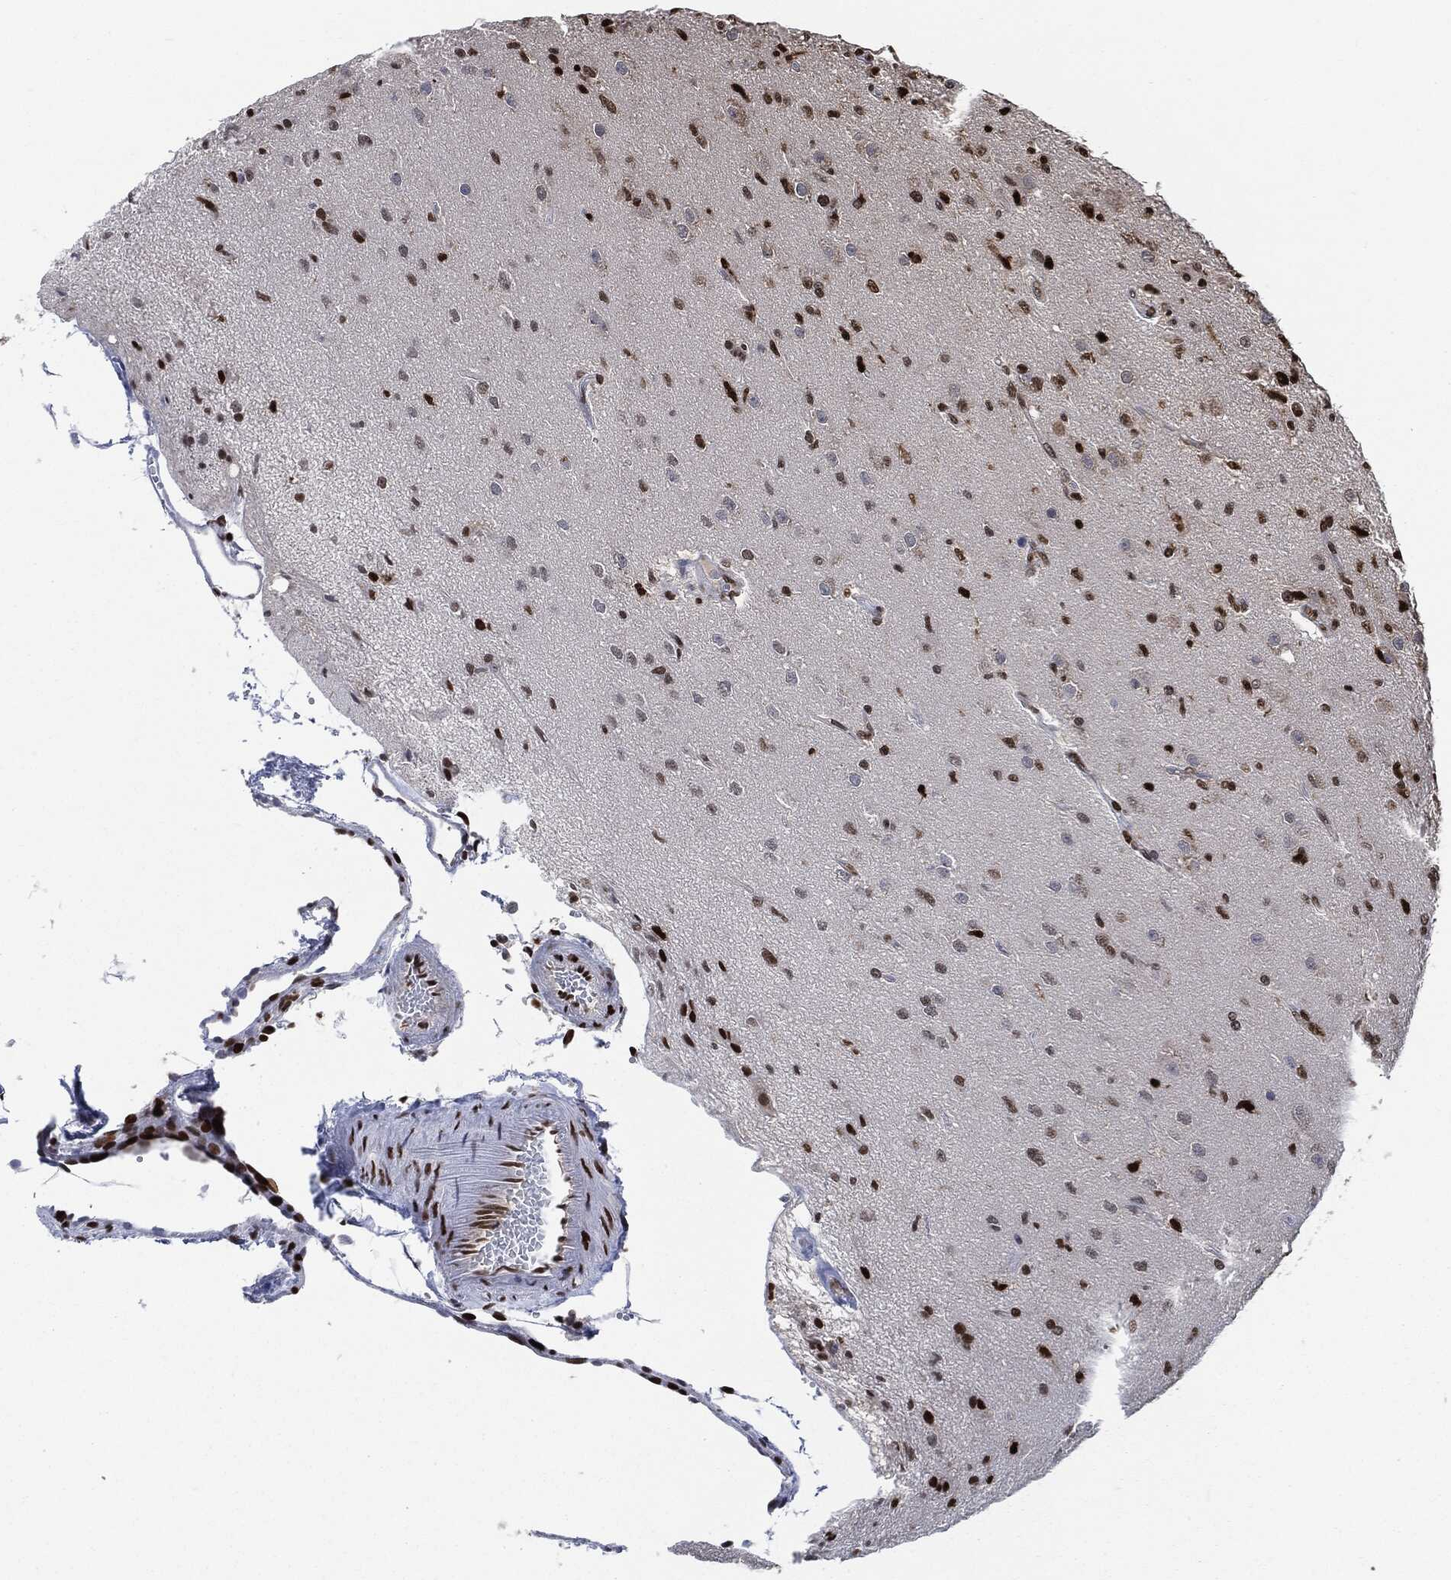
{"staining": {"intensity": "strong", "quantity": "25%-75%", "location": "nuclear"}, "tissue": "glioma", "cell_type": "Tumor cells", "image_type": "cancer", "snomed": [{"axis": "morphology", "description": "Glioma, malignant, High grade"}, {"axis": "topography", "description": "Brain"}], "caption": "Malignant glioma (high-grade) was stained to show a protein in brown. There is high levels of strong nuclear staining in approximately 25%-75% of tumor cells. (Brightfield microscopy of DAB IHC at high magnification).", "gene": "PCNA", "patient": {"sex": "male", "age": 56}}